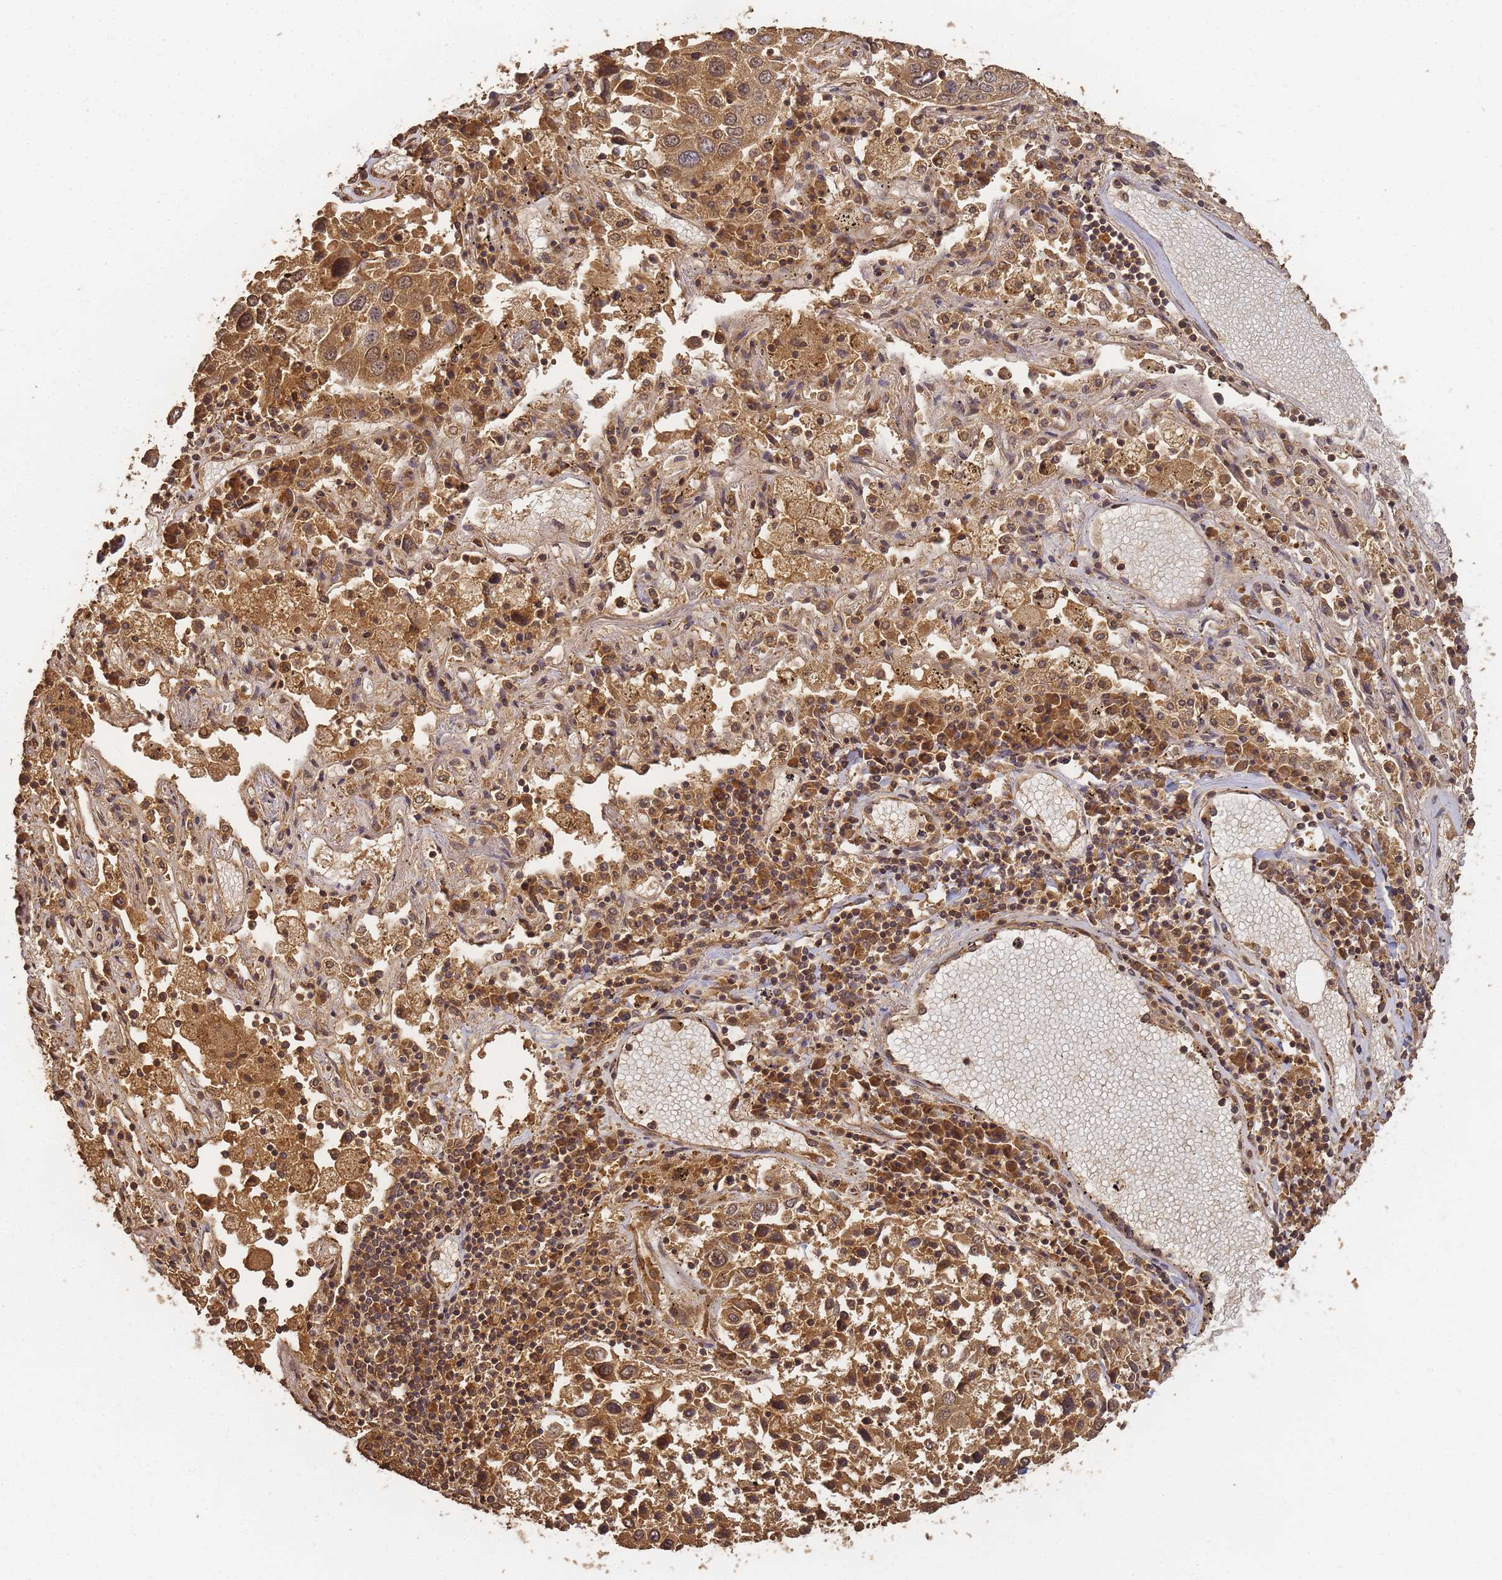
{"staining": {"intensity": "moderate", "quantity": ">75%", "location": "cytoplasmic/membranous,nuclear"}, "tissue": "lung cancer", "cell_type": "Tumor cells", "image_type": "cancer", "snomed": [{"axis": "morphology", "description": "Squamous cell carcinoma, NOS"}, {"axis": "topography", "description": "Lung"}], "caption": "Protein expression analysis of human lung cancer (squamous cell carcinoma) reveals moderate cytoplasmic/membranous and nuclear expression in about >75% of tumor cells. Nuclei are stained in blue.", "gene": "ALKBH1", "patient": {"sex": "male", "age": 65}}